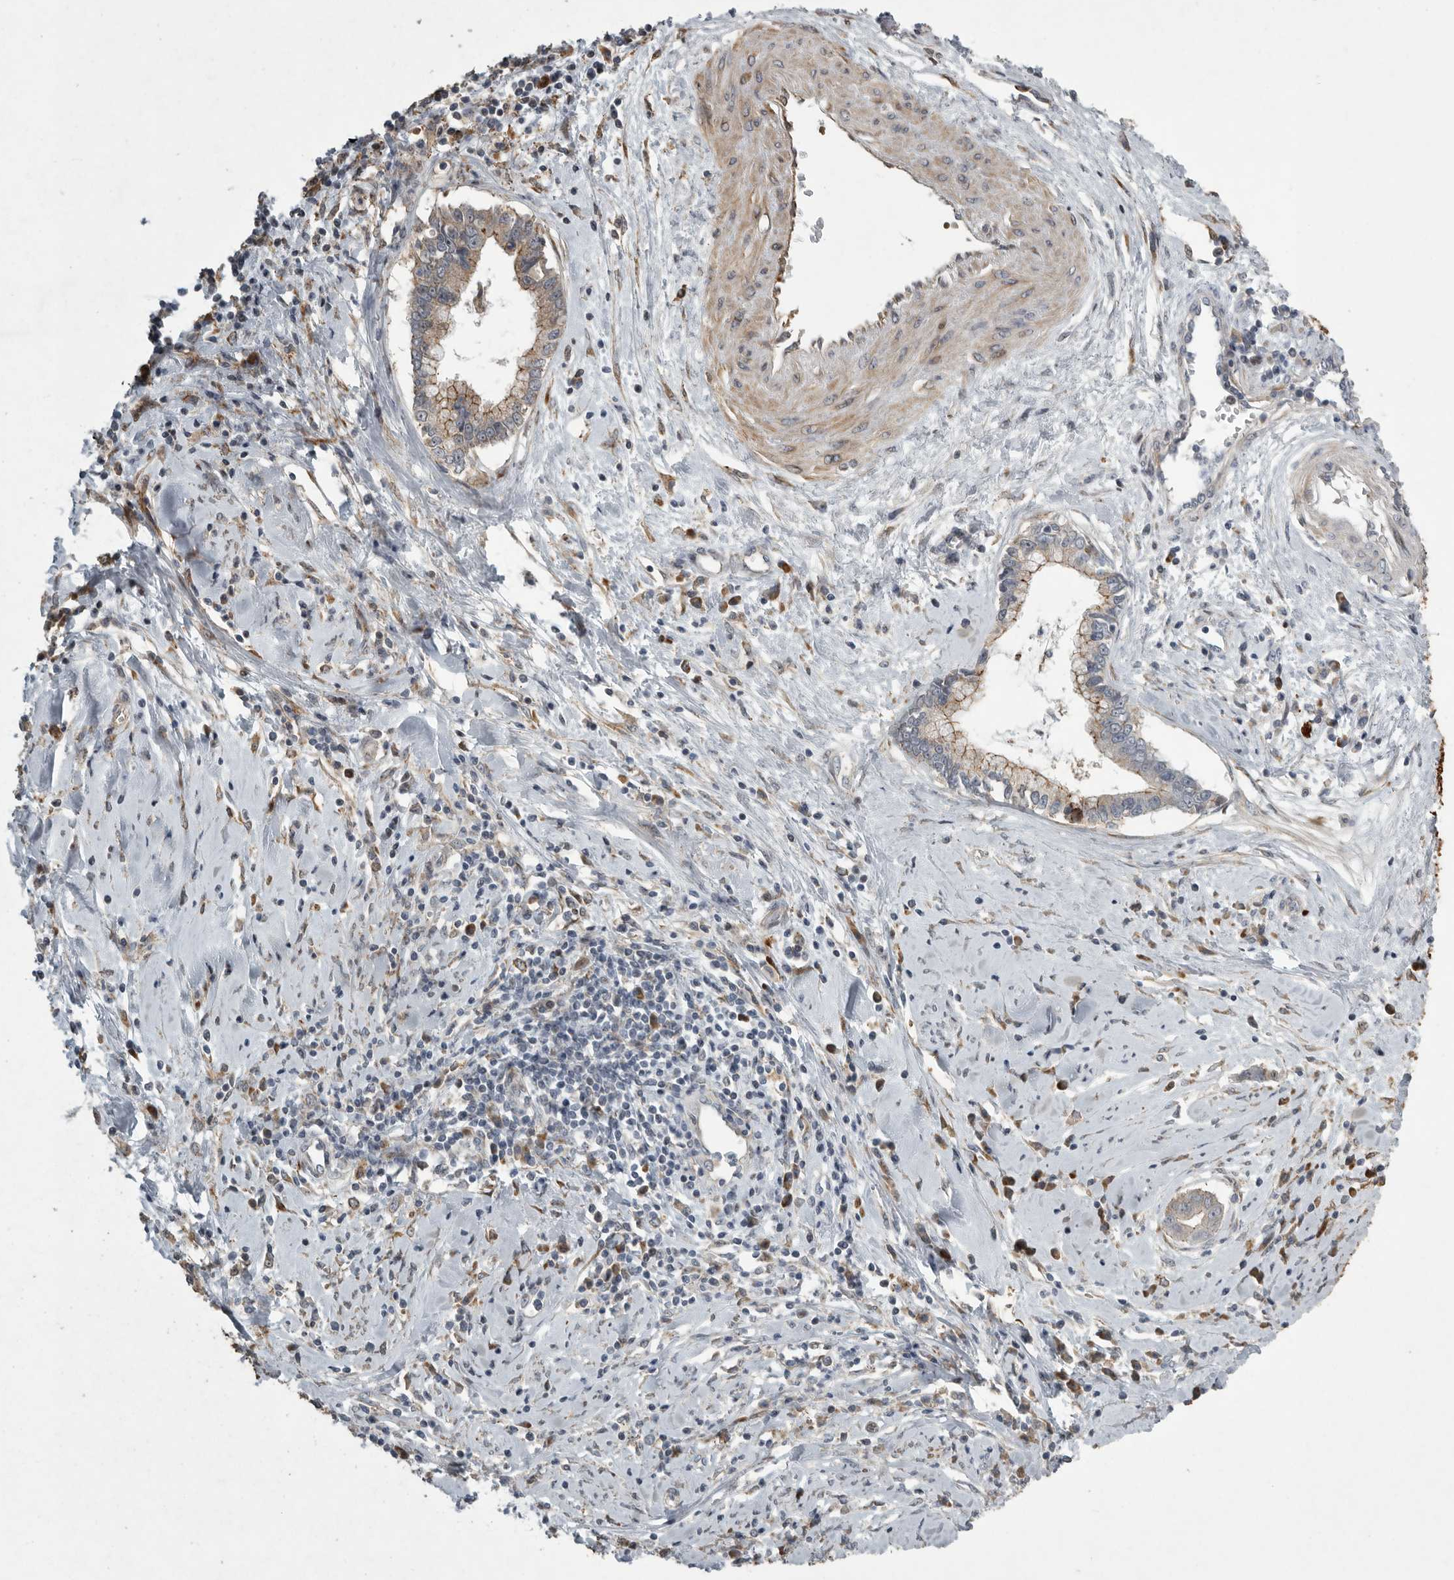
{"staining": {"intensity": "moderate", "quantity": ">75%", "location": "cytoplasmic/membranous"}, "tissue": "cervical cancer", "cell_type": "Tumor cells", "image_type": "cancer", "snomed": [{"axis": "morphology", "description": "Adenocarcinoma, NOS"}, {"axis": "topography", "description": "Cervix"}], "caption": "Cervical cancer stained with a brown dye exhibits moderate cytoplasmic/membranous positive positivity in approximately >75% of tumor cells.", "gene": "MPDZ", "patient": {"sex": "female", "age": 44}}